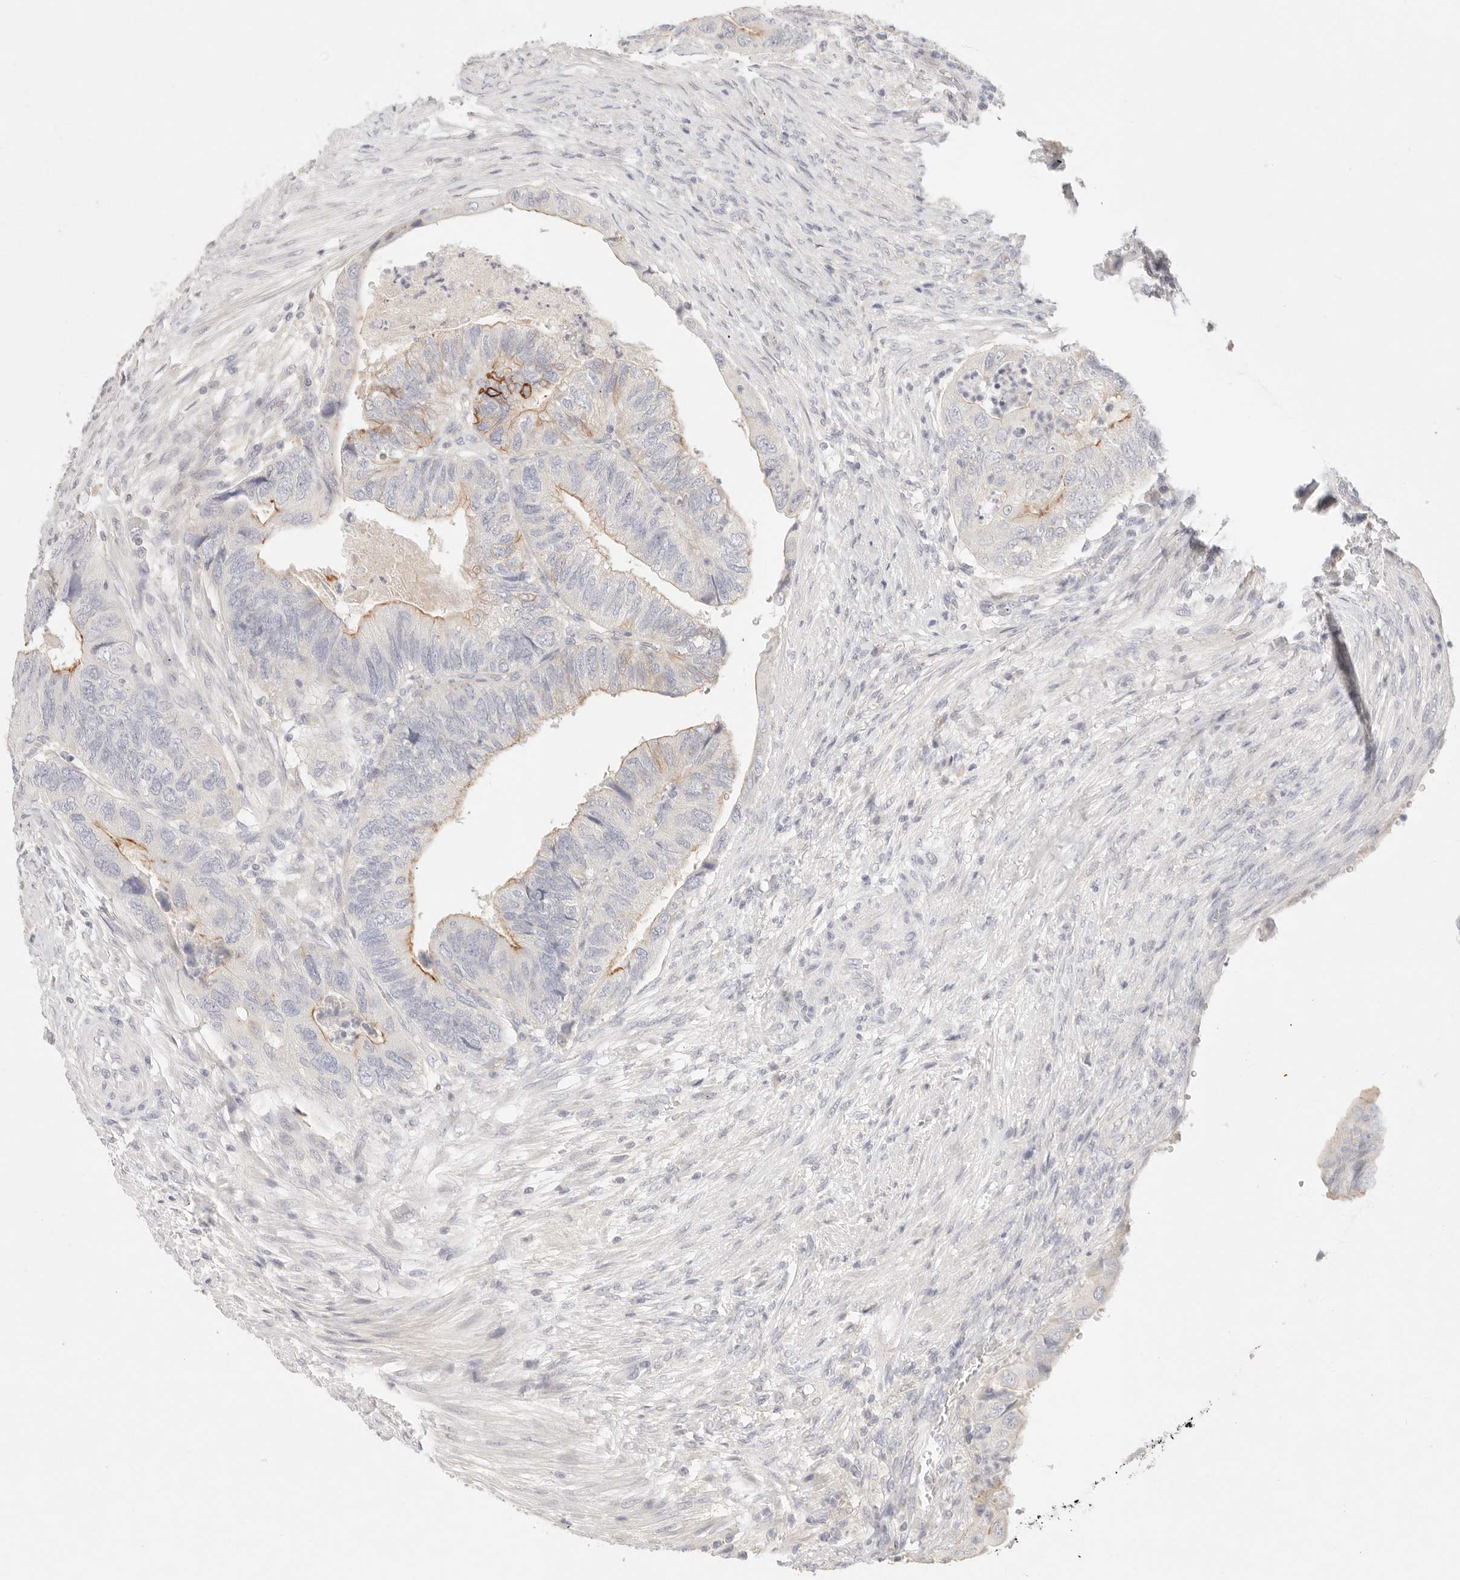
{"staining": {"intensity": "moderate", "quantity": "<25%", "location": "cytoplasmic/membranous"}, "tissue": "colorectal cancer", "cell_type": "Tumor cells", "image_type": "cancer", "snomed": [{"axis": "morphology", "description": "Adenocarcinoma, NOS"}, {"axis": "topography", "description": "Rectum"}], "caption": "An image of human colorectal adenocarcinoma stained for a protein exhibits moderate cytoplasmic/membranous brown staining in tumor cells.", "gene": "CEP120", "patient": {"sex": "male", "age": 63}}